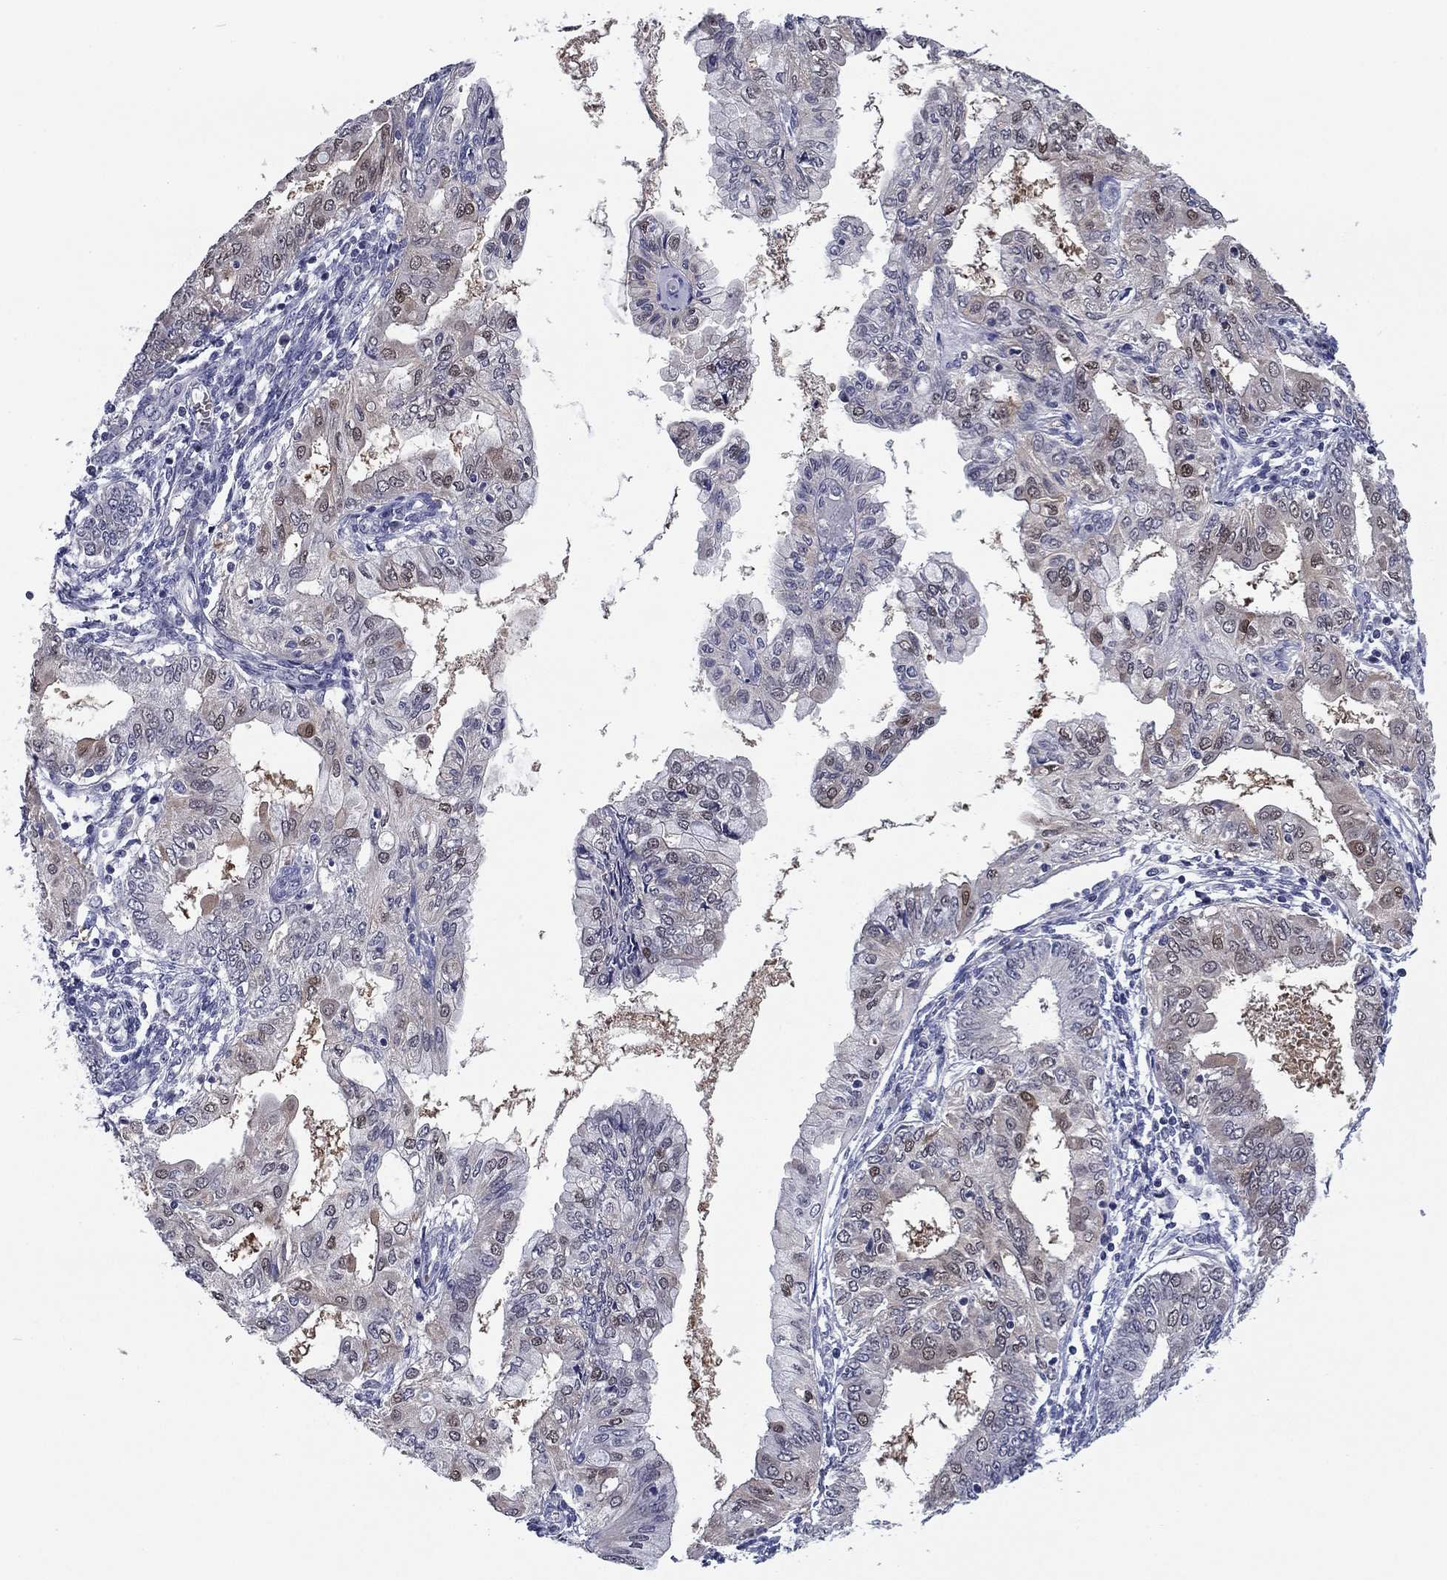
{"staining": {"intensity": "weak", "quantity": "<25%", "location": "nuclear"}, "tissue": "endometrial cancer", "cell_type": "Tumor cells", "image_type": "cancer", "snomed": [{"axis": "morphology", "description": "Adenocarcinoma, NOS"}, {"axis": "topography", "description": "Endometrium"}], "caption": "Histopathology image shows no significant protein staining in tumor cells of endometrial cancer (adenocarcinoma).", "gene": "REXO5", "patient": {"sex": "female", "age": 68}}